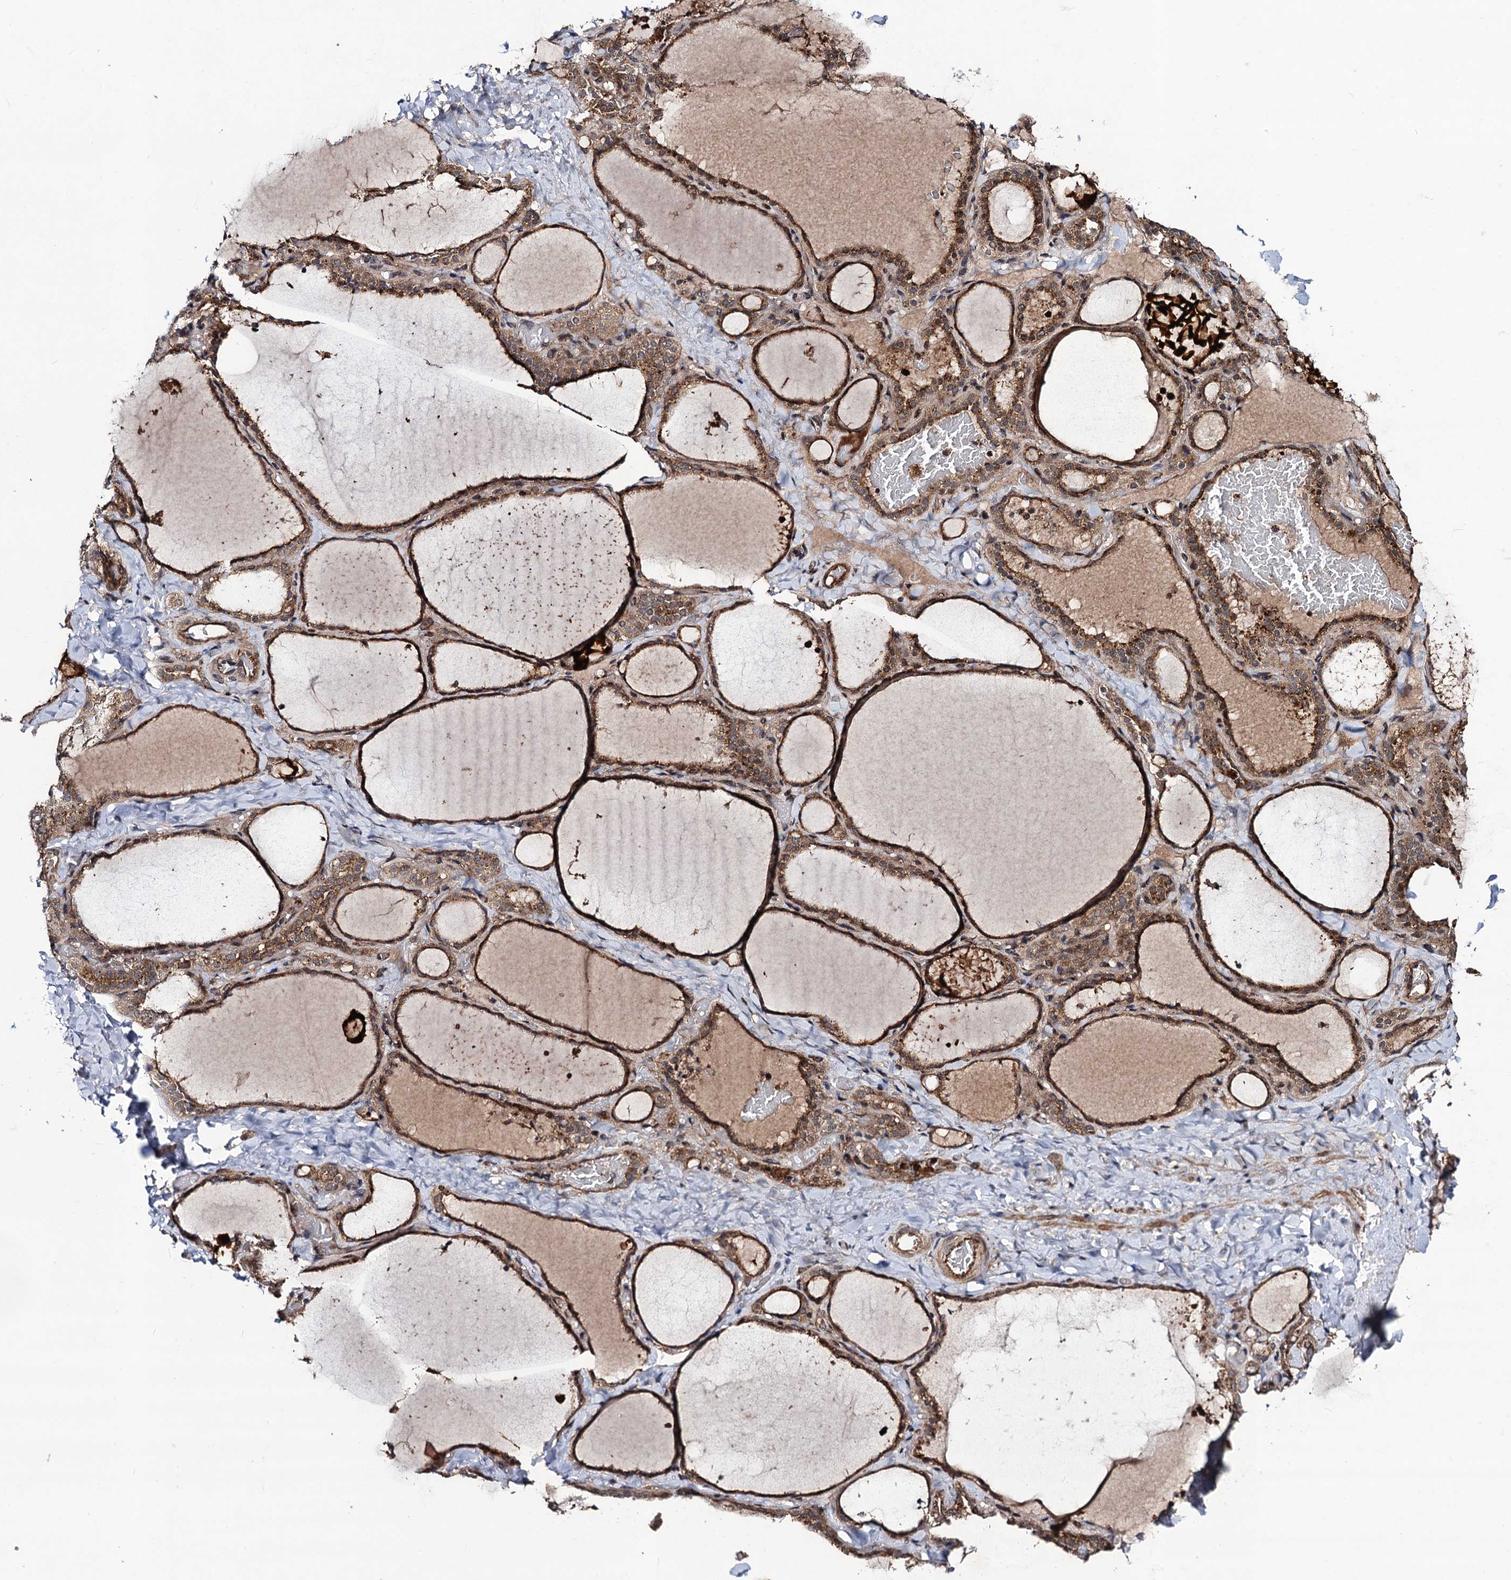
{"staining": {"intensity": "strong", "quantity": ">75%", "location": "cytoplasmic/membranous"}, "tissue": "thyroid gland", "cell_type": "Glandular cells", "image_type": "normal", "snomed": [{"axis": "morphology", "description": "Normal tissue, NOS"}, {"axis": "topography", "description": "Thyroid gland"}], "caption": "High-magnification brightfield microscopy of unremarkable thyroid gland stained with DAB (brown) and counterstained with hematoxylin (blue). glandular cells exhibit strong cytoplasmic/membranous expression is seen in about>75% of cells.", "gene": "KXD1", "patient": {"sex": "female", "age": 22}}